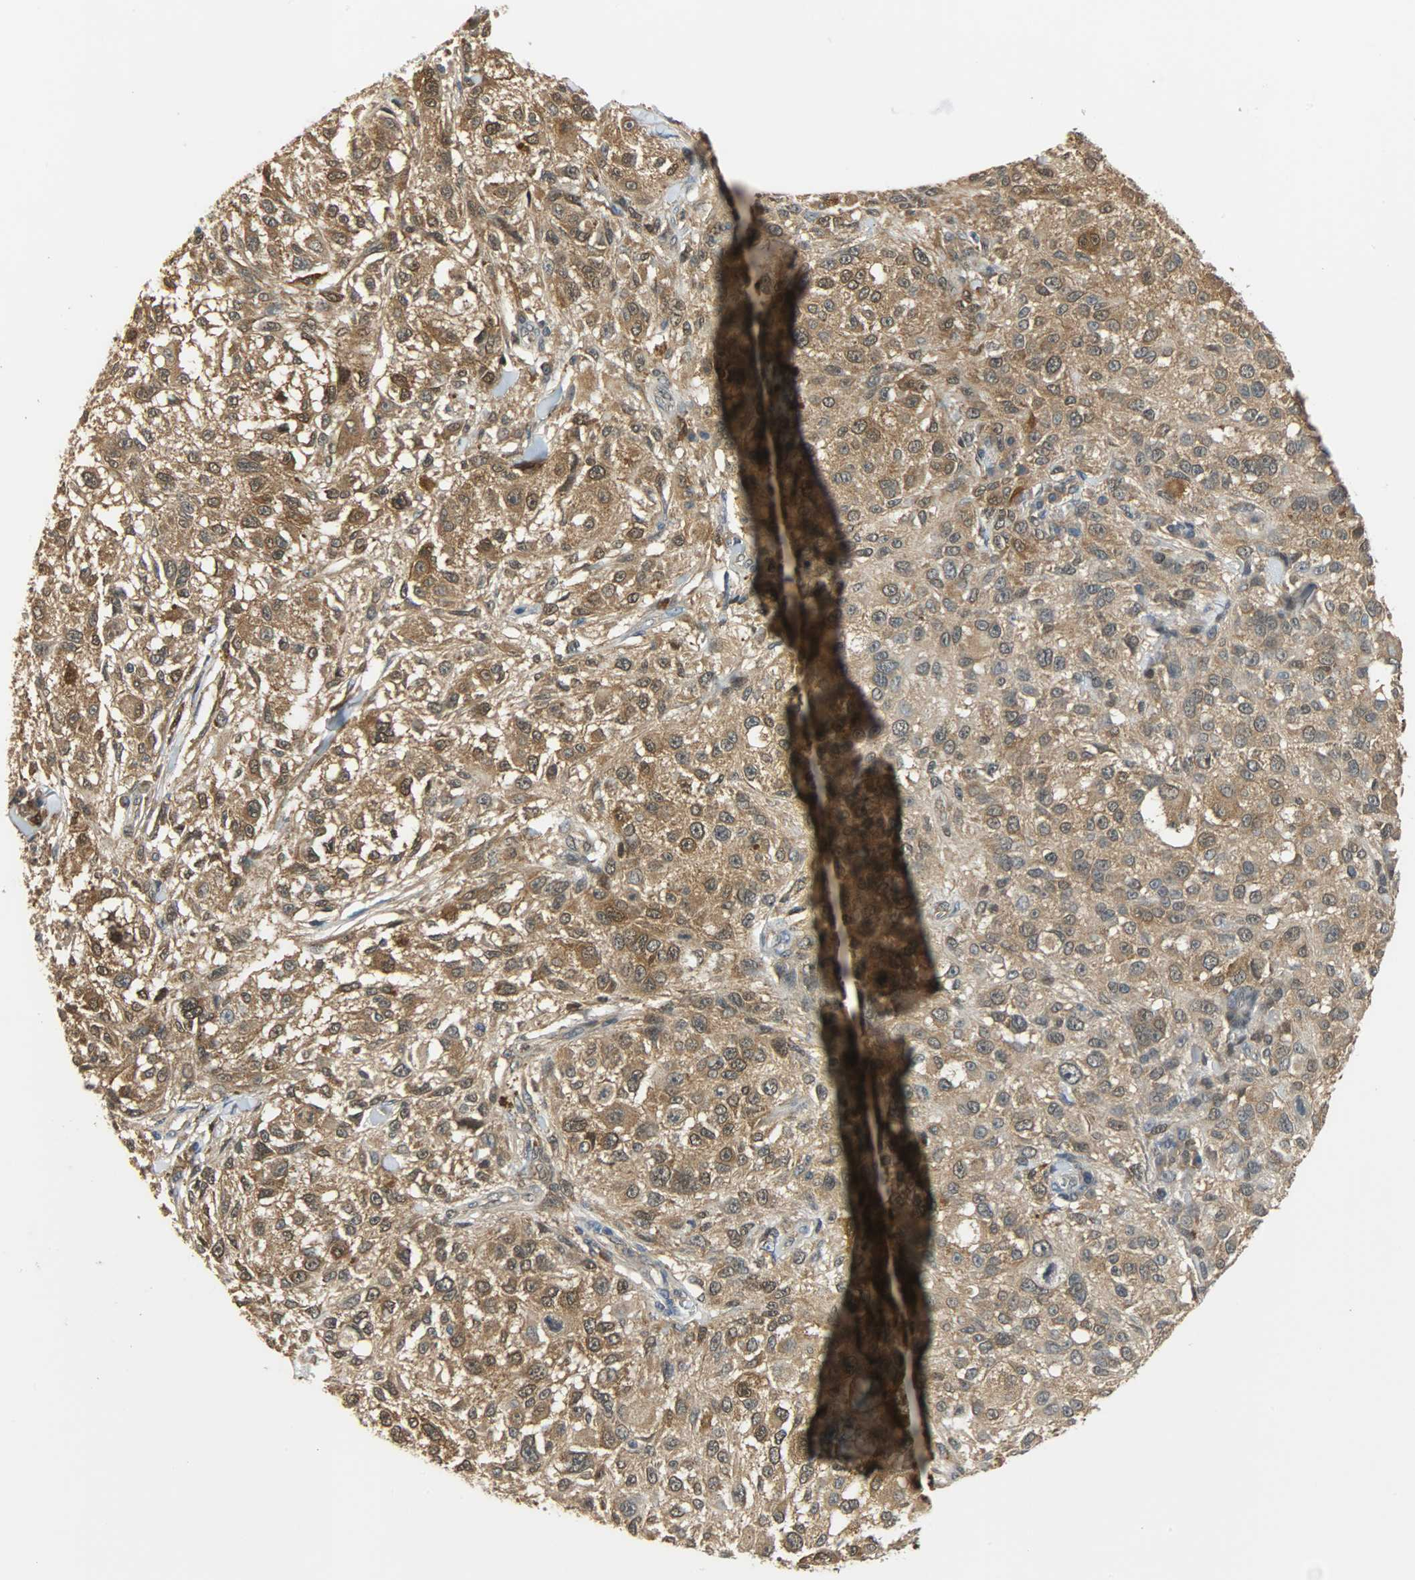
{"staining": {"intensity": "moderate", "quantity": ">75%", "location": "cytoplasmic/membranous,nuclear"}, "tissue": "melanoma", "cell_type": "Tumor cells", "image_type": "cancer", "snomed": [{"axis": "morphology", "description": "Necrosis, NOS"}, {"axis": "morphology", "description": "Malignant melanoma, NOS"}, {"axis": "topography", "description": "Skin"}], "caption": "This histopathology image reveals malignant melanoma stained with immunohistochemistry to label a protein in brown. The cytoplasmic/membranous and nuclear of tumor cells show moderate positivity for the protein. Nuclei are counter-stained blue.", "gene": "EIF4EBP1", "patient": {"sex": "female", "age": 87}}